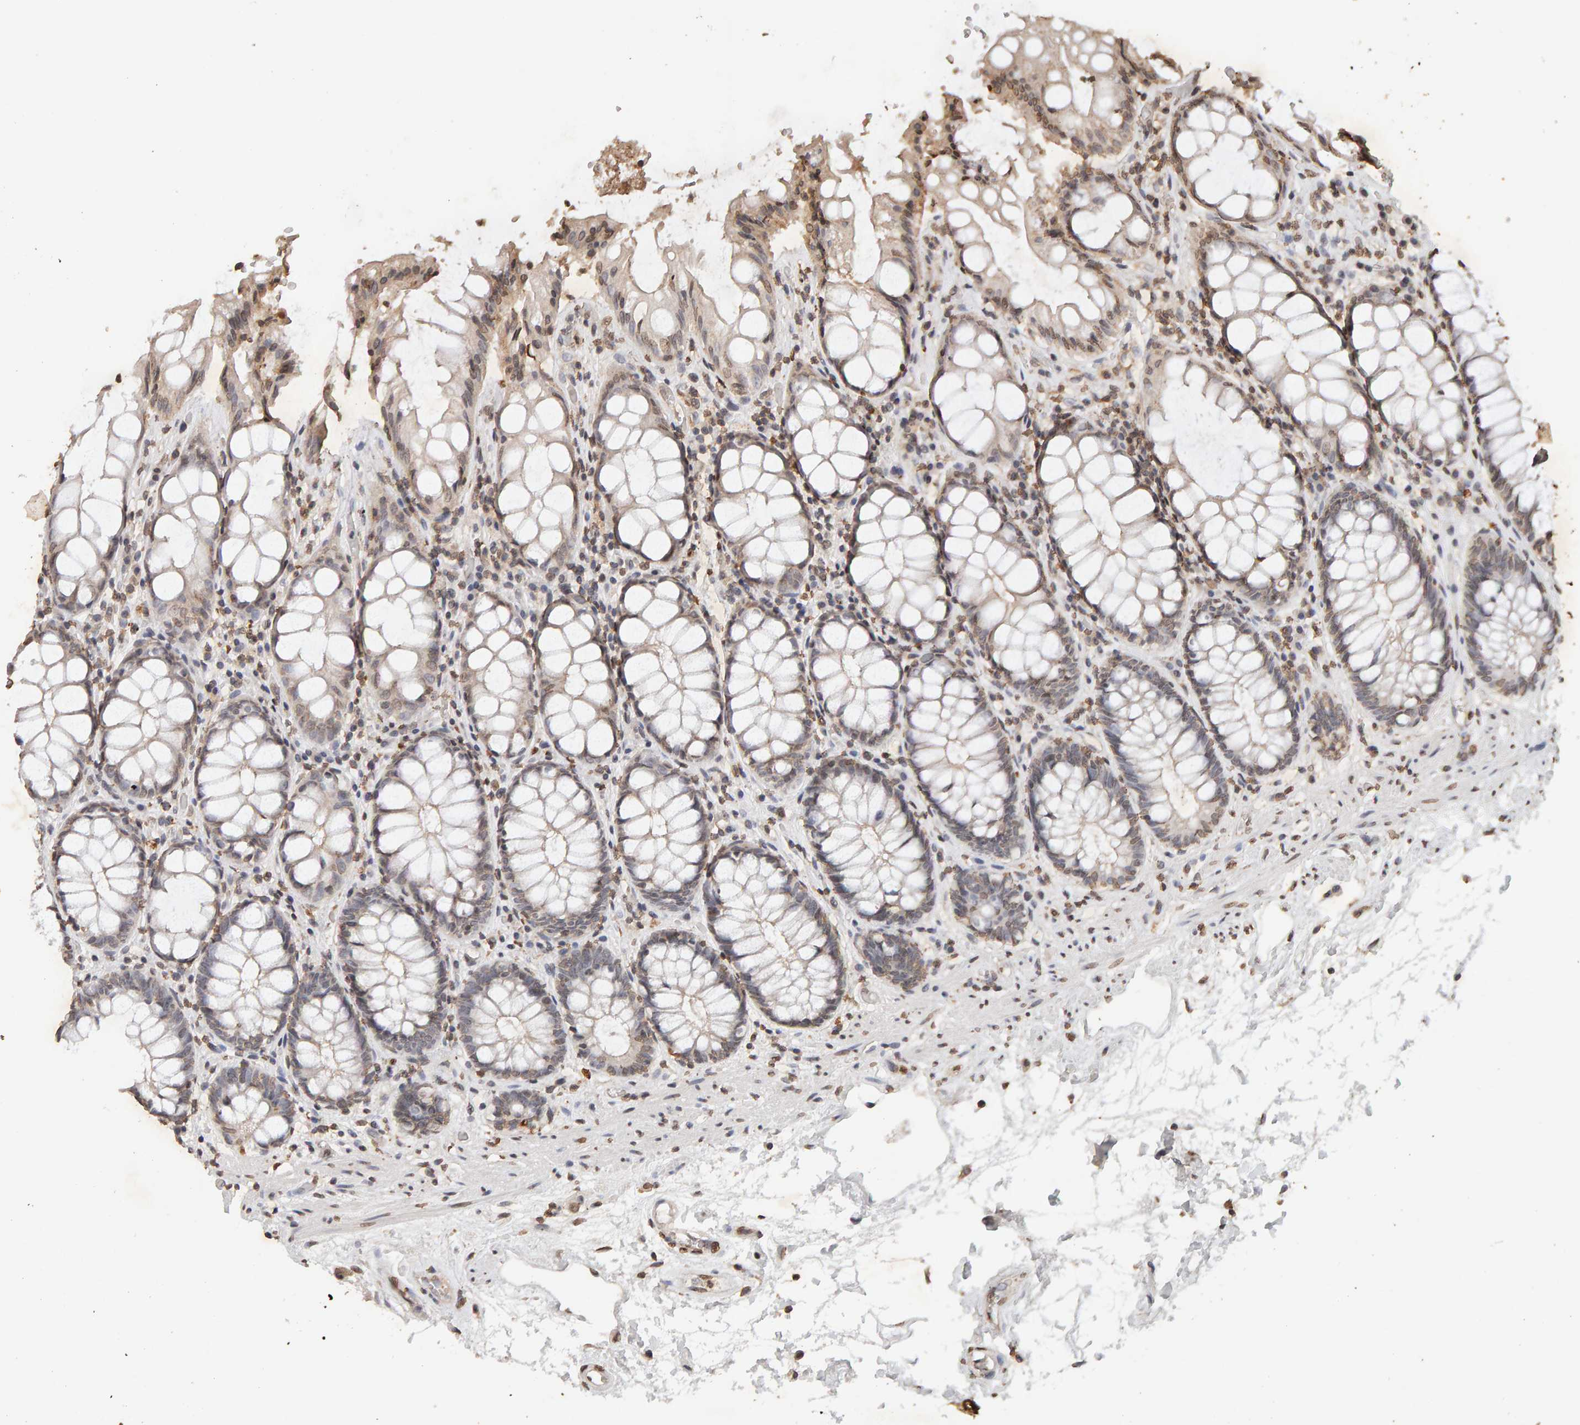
{"staining": {"intensity": "moderate", "quantity": ">75%", "location": "cytoplasmic/membranous,nuclear"}, "tissue": "rectum", "cell_type": "Glandular cells", "image_type": "normal", "snomed": [{"axis": "morphology", "description": "Normal tissue, NOS"}, {"axis": "topography", "description": "Rectum"}], "caption": "Moderate cytoplasmic/membranous,nuclear positivity for a protein is identified in about >75% of glandular cells of benign rectum using IHC.", "gene": "DNAJB5", "patient": {"sex": "male", "age": 64}}